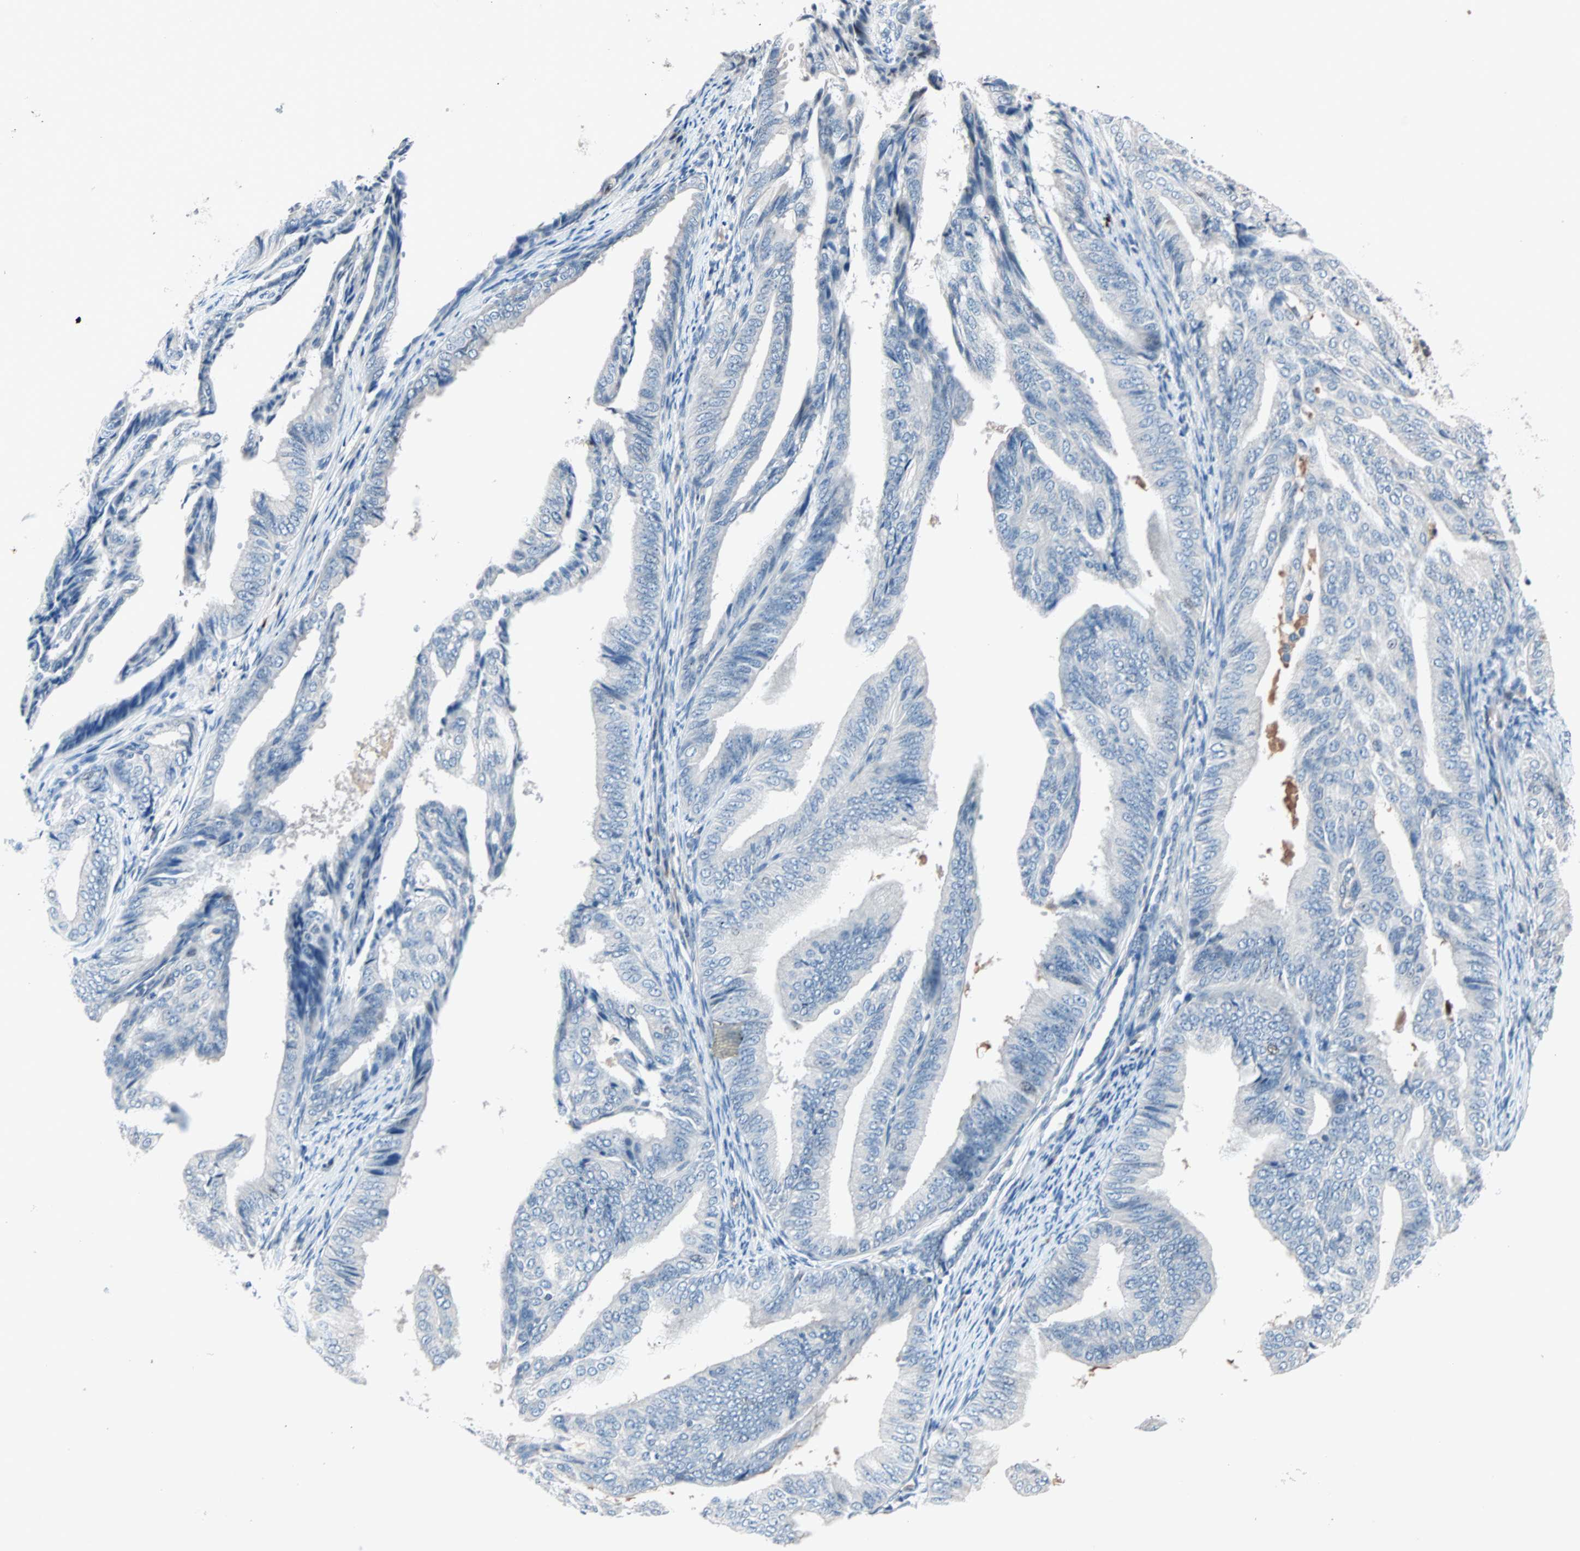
{"staining": {"intensity": "negative", "quantity": "none", "location": "none"}, "tissue": "endometrial cancer", "cell_type": "Tumor cells", "image_type": "cancer", "snomed": [{"axis": "morphology", "description": "Adenocarcinoma, NOS"}, {"axis": "topography", "description": "Endometrium"}], "caption": "Protein analysis of endometrial adenocarcinoma exhibits no significant expression in tumor cells.", "gene": "CCNE2", "patient": {"sex": "female", "age": 58}}